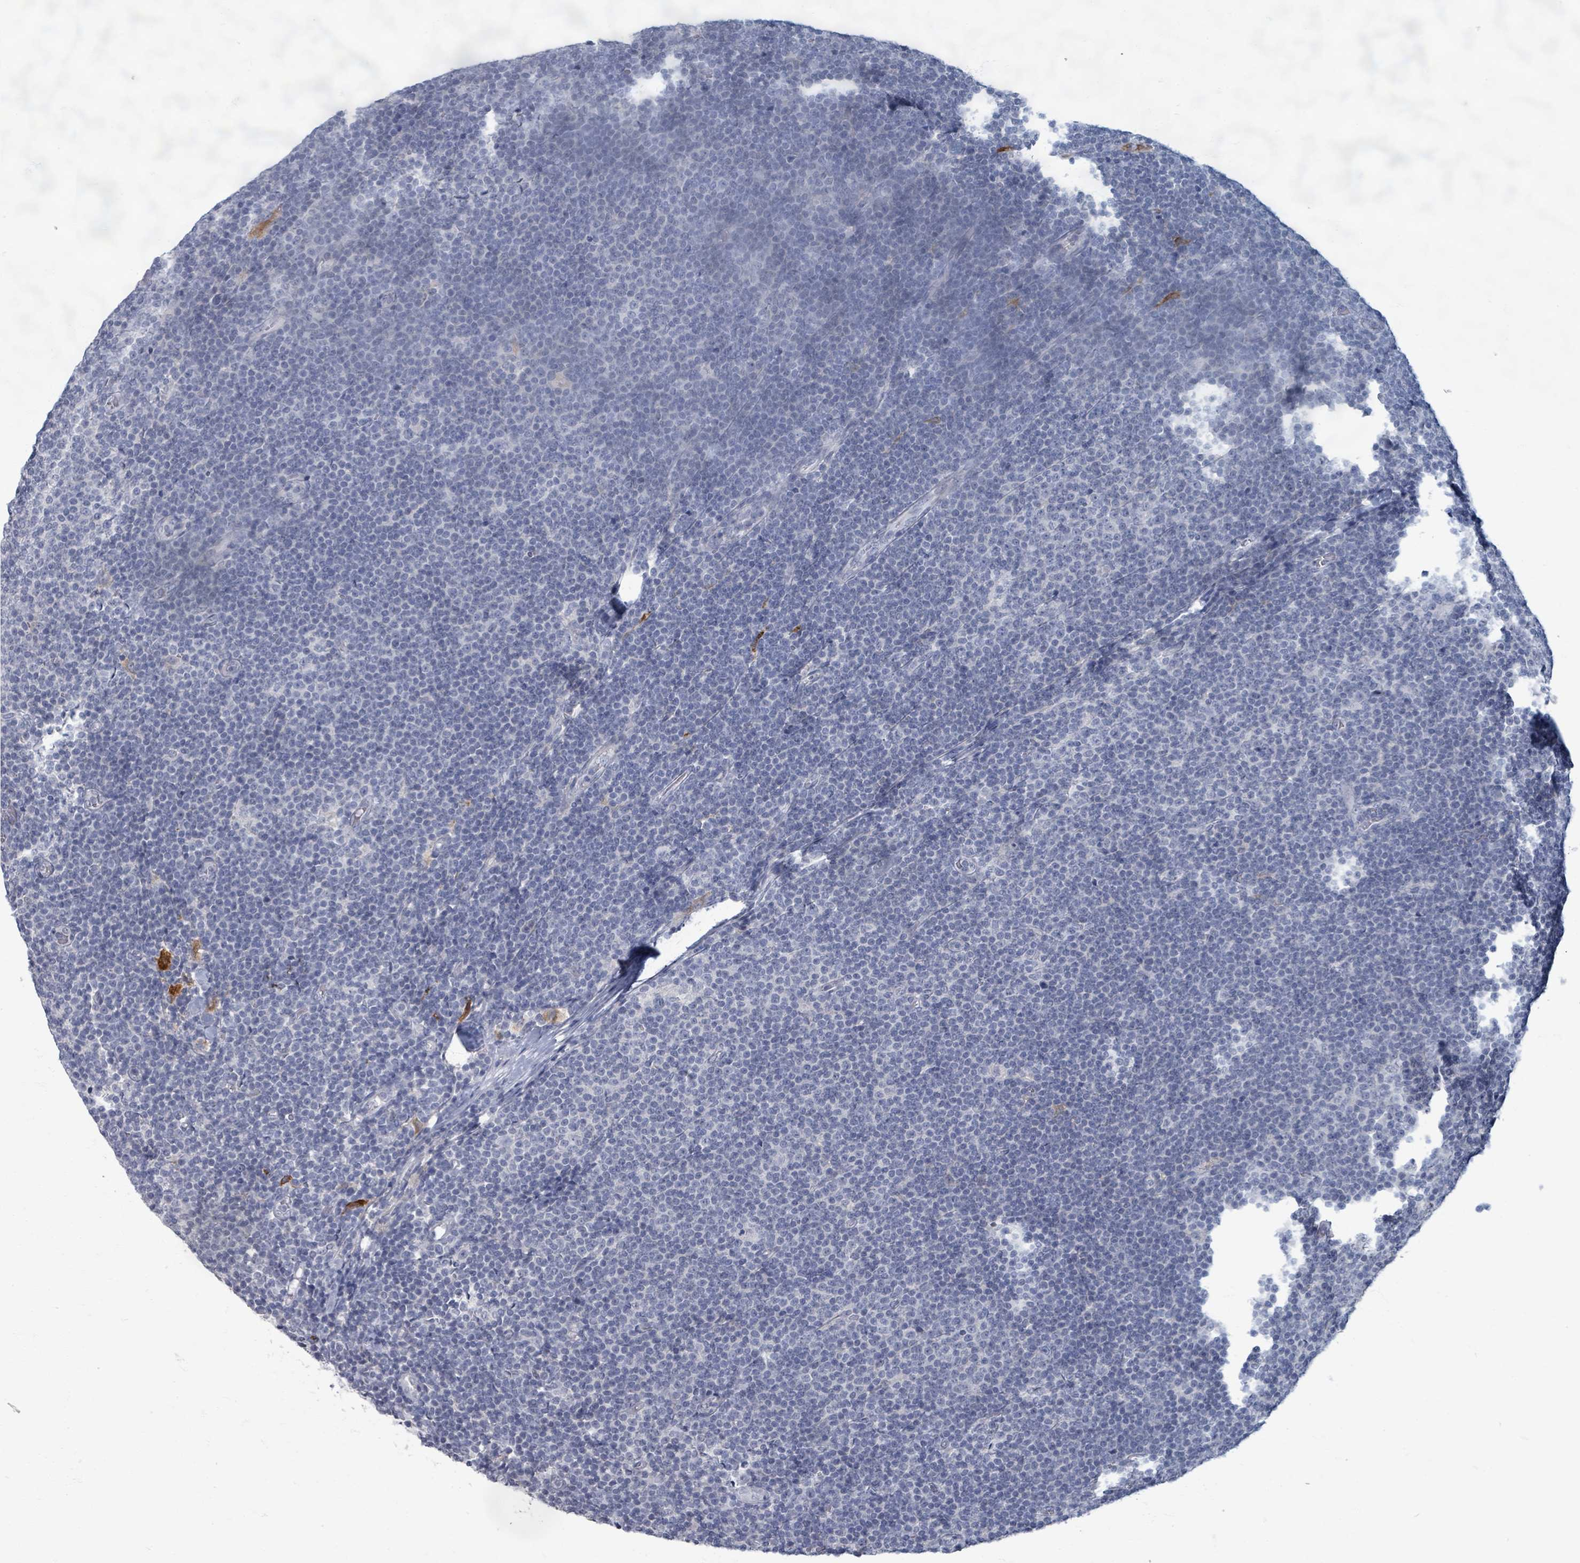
{"staining": {"intensity": "negative", "quantity": "none", "location": "none"}, "tissue": "lymphoma", "cell_type": "Tumor cells", "image_type": "cancer", "snomed": [{"axis": "morphology", "description": "Malignant lymphoma, non-Hodgkin's type, Low grade"}, {"axis": "topography", "description": "Lymph node"}], "caption": "IHC micrograph of neoplastic tissue: low-grade malignant lymphoma, non-Hodgkin's type stained with DAB (3,3'-diaminobenzidine) displays no significant protein staining in tumor cells.", "gene": "WNT11", "patient": {"sex": "male", "age": 48}}